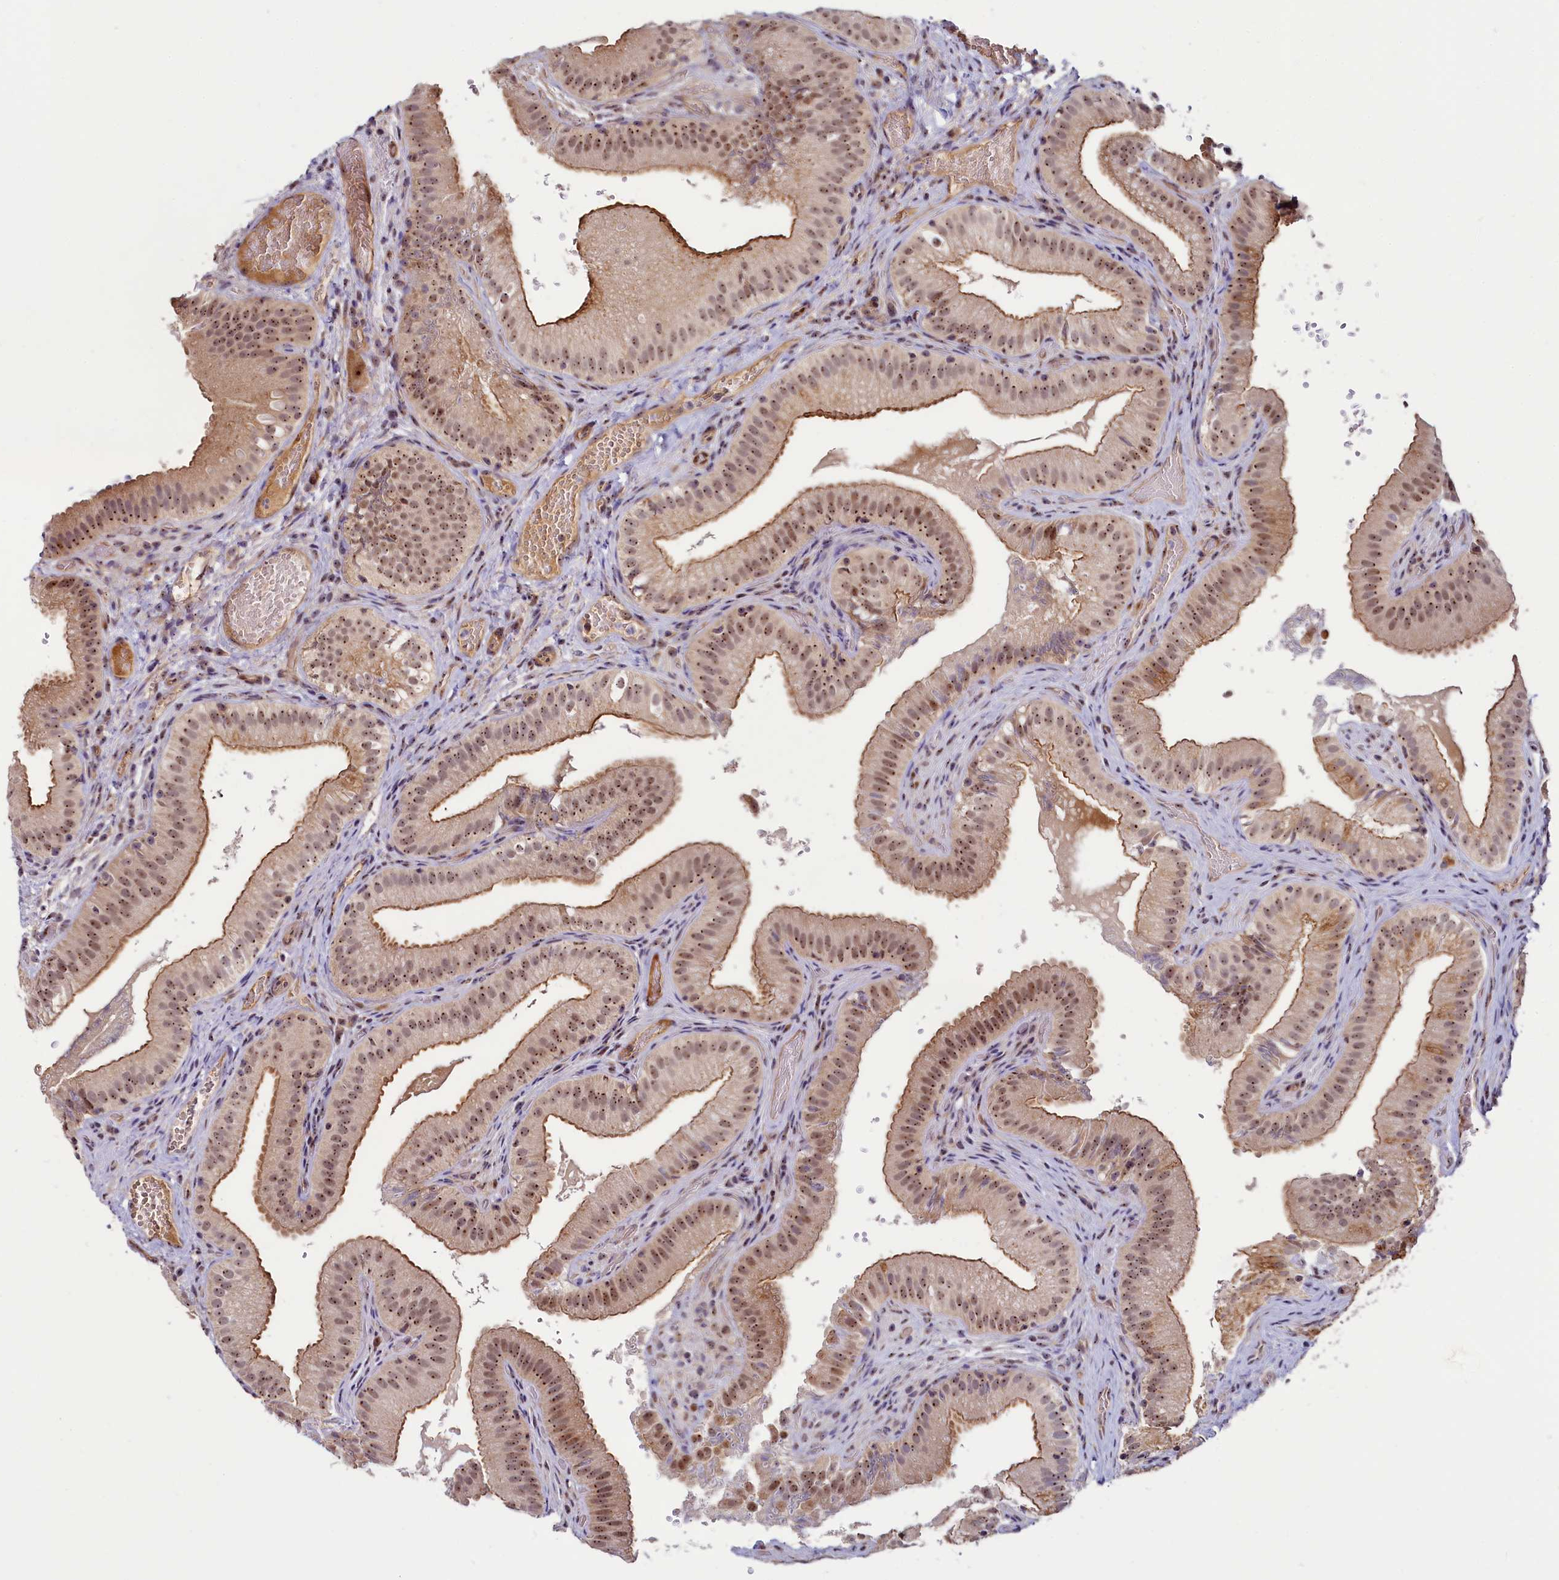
{"staining": {"intensity": "moderate", "quantity": ">75%", "location": "cytoplasmic/membranous,nuclear"}, "tissue": "gallbladder", "cell_type": "Glandular cells", "image_type": "normal", "snomed": [{"axis": "morphology", "description": "Normal tissue, NOS"}, {"axis": "topography", "description": "Gallbladder"}], "caption": "Glandular cells show medium levels of moderate cytoplasmic/membranous,nuclear positivity in approximately >75% of cells in normal human gallbladder. (DAB (3,3'-diaminobenzidine) = brown stain, brightfield microscopy at high magnification).", "gene": "TCOF1", "patient": {"sex": "female", "age": 30}}